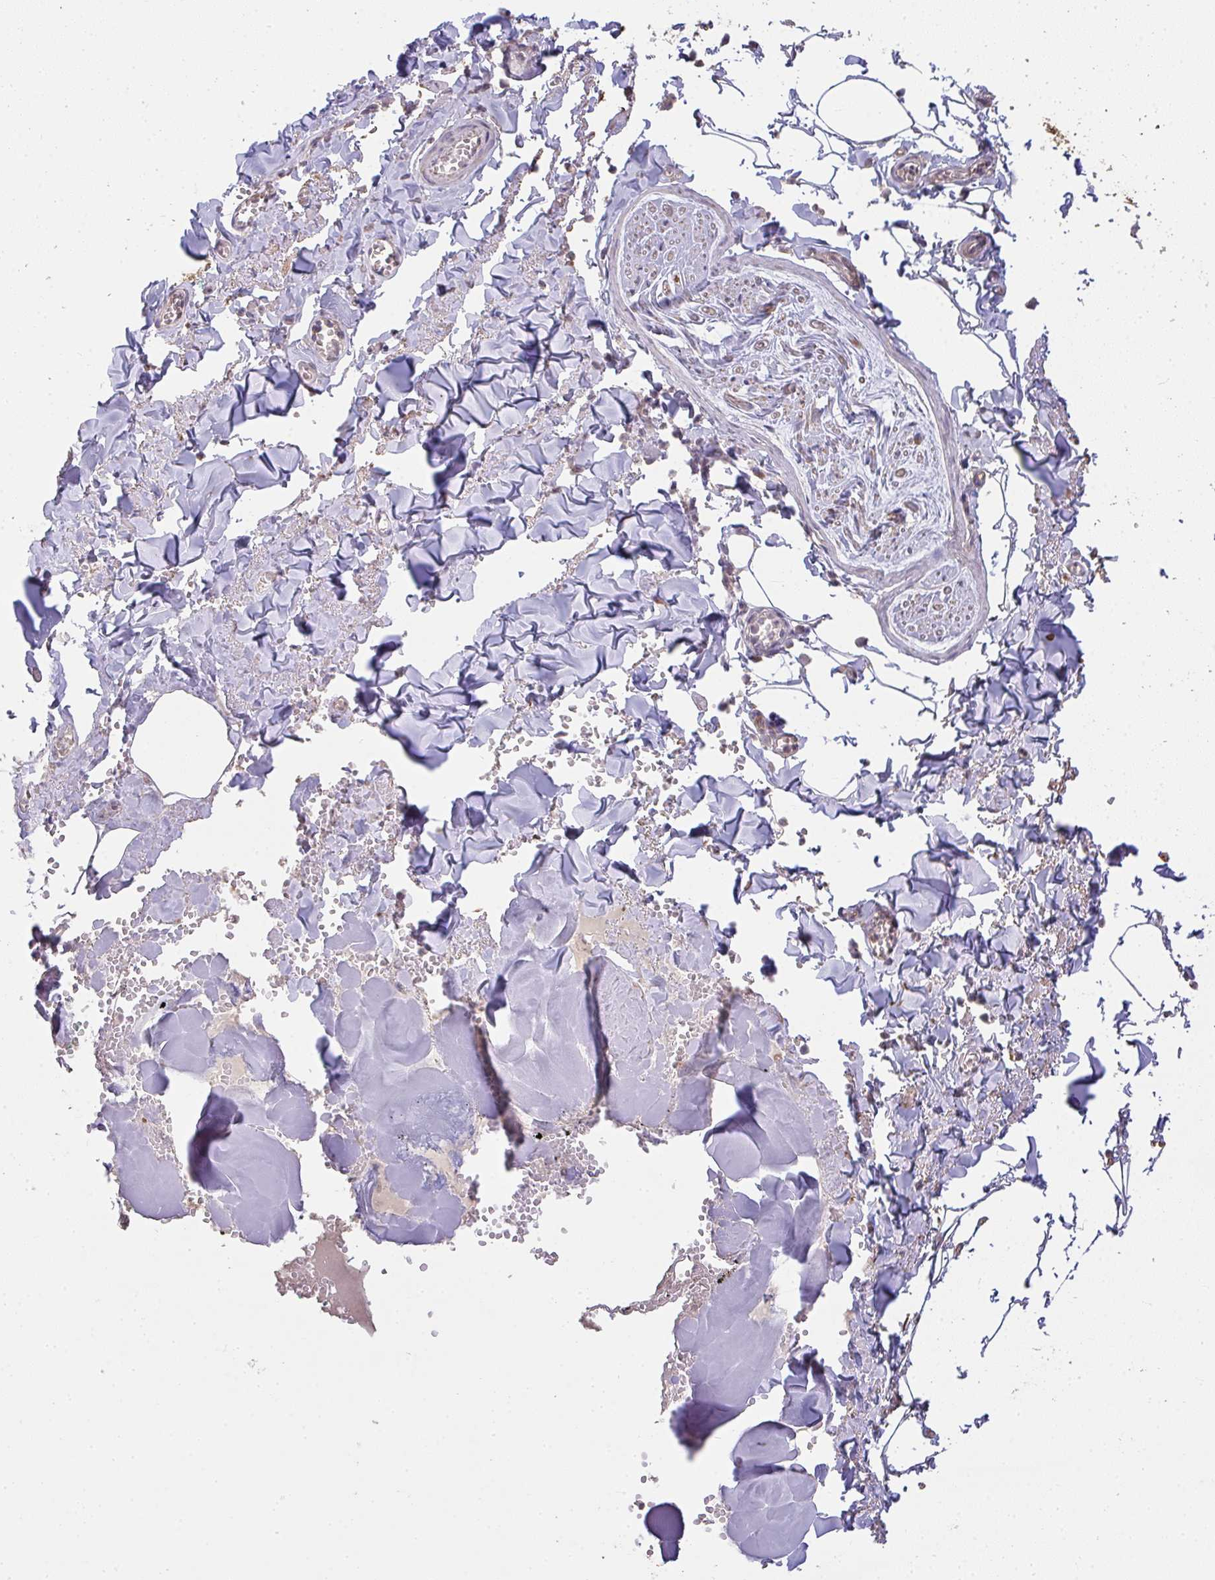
{"staining": {"intensity": "negative", "quantity": "none", "location": "none"}, "tissue": "adipose tissue", "cell_type": "Adipocytes", "image_type": "normal", "snomed": [{"axis": "morphology", "description": "Normal tissue, NOS"}, {"axis": "topography", "description": "Vulva"}, {"axis": "topography", "description": "Peripheral nerve tissue"}], "caption": "Immunohistochemistry (IHC) image of normal adipose tissue: human adipose tissue stained with DAB (3,3'-diaminobenzidine) displays no significant protein staining in adipocytes.", "gene": "BRINP3", "patient": {"sex": "female", "age": 66}}